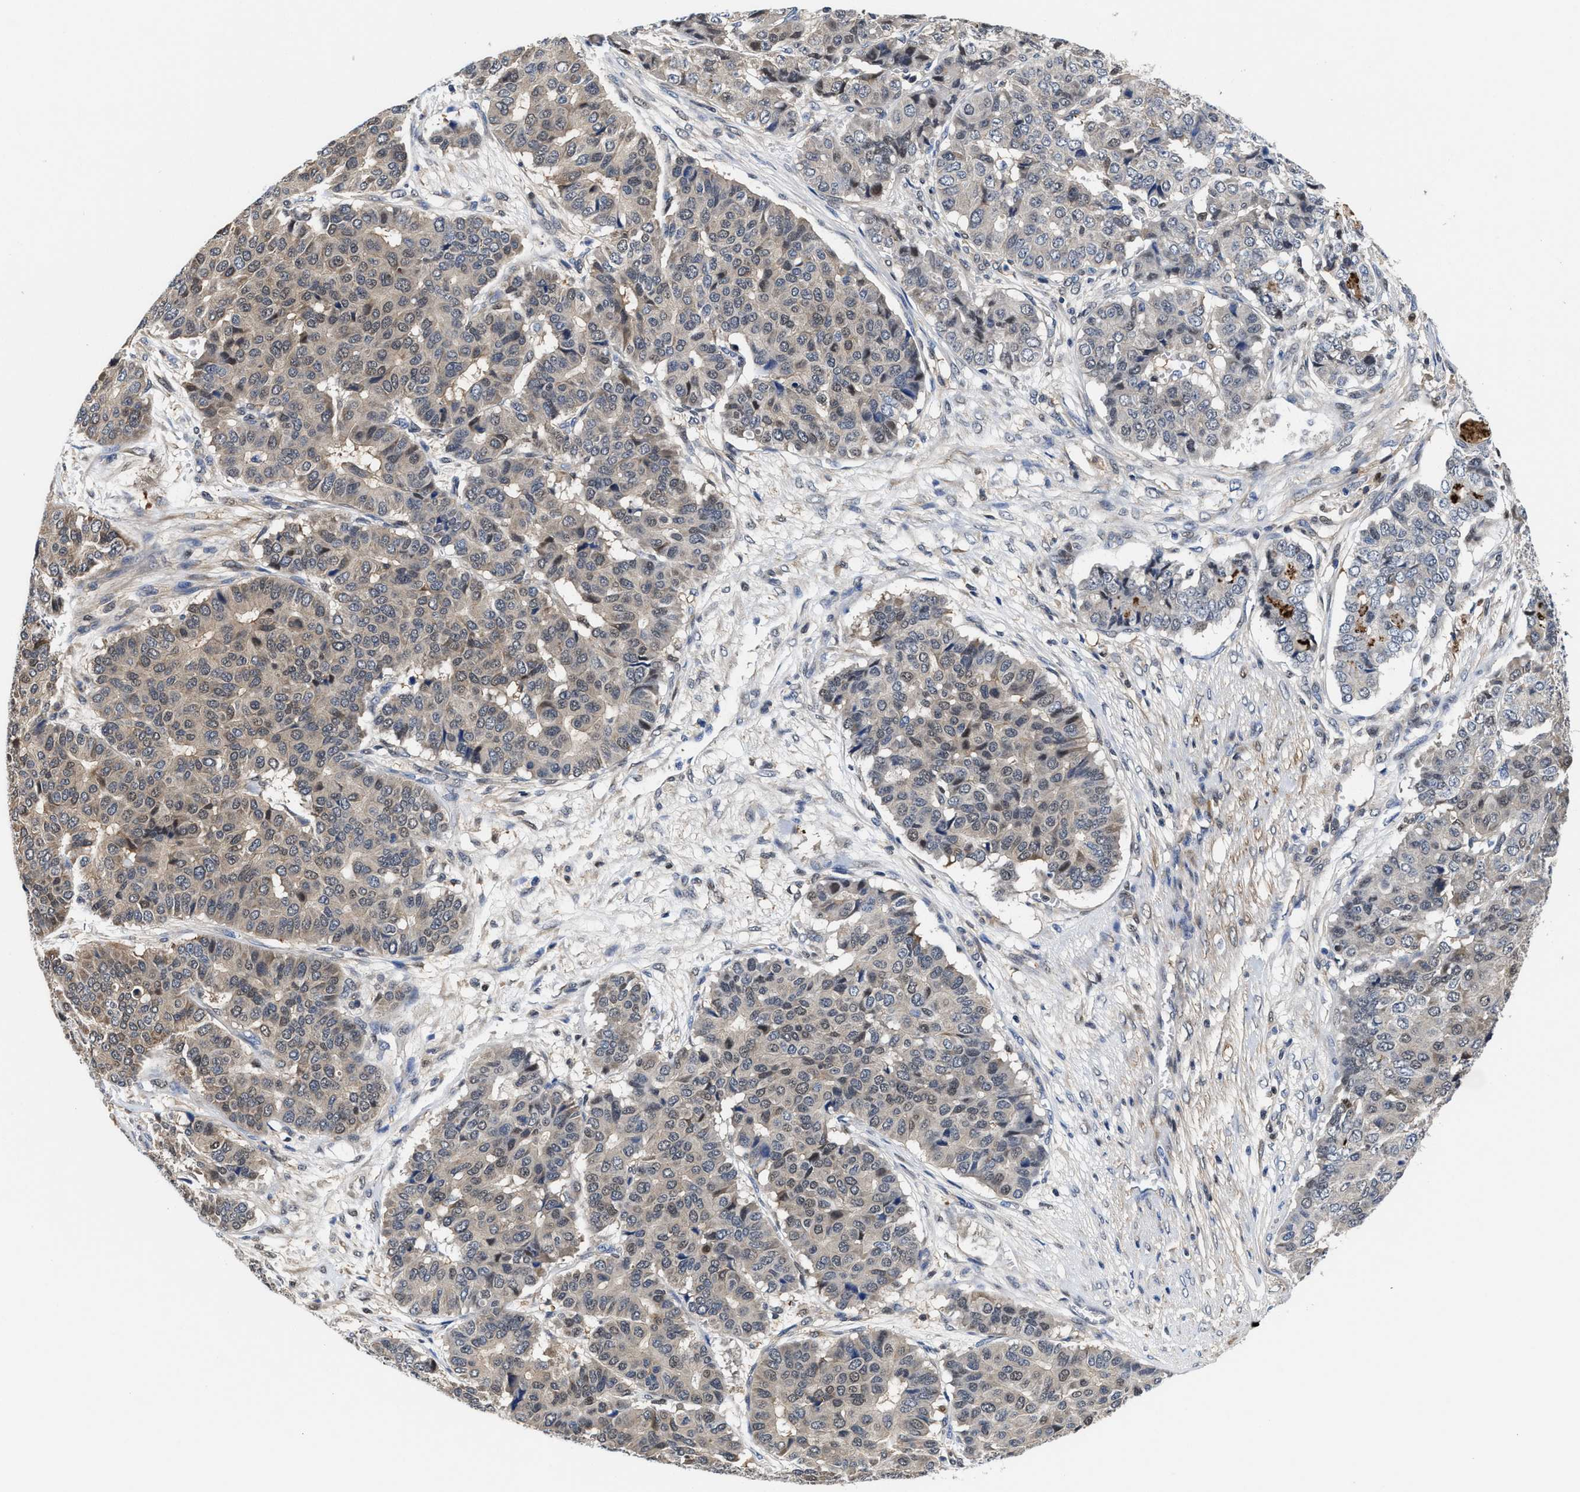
{"staining": {"intensity": "weak", "quantity": "25%-75%", "location": "cytoplasmic/membranous"}, "tissue": "pancreatic cancer", "cell_type": "Tumor cells", "image_type": "cancer", "snomed": [{"axis": "morphology", "description": "Adenocarcinoma, NOS"}, {"axis": "topography", "description": "Pancreas"}], "caption": "Pancreatic cancer stained with IHC exhibits weak cytoplasmic/membranous positivity in about 25%-75% of tumor cells. (DAB IHC with brightfield microscopy, high magnification).", "gene": "KIF12", "patient": {"sex": "male", "age": 50}}